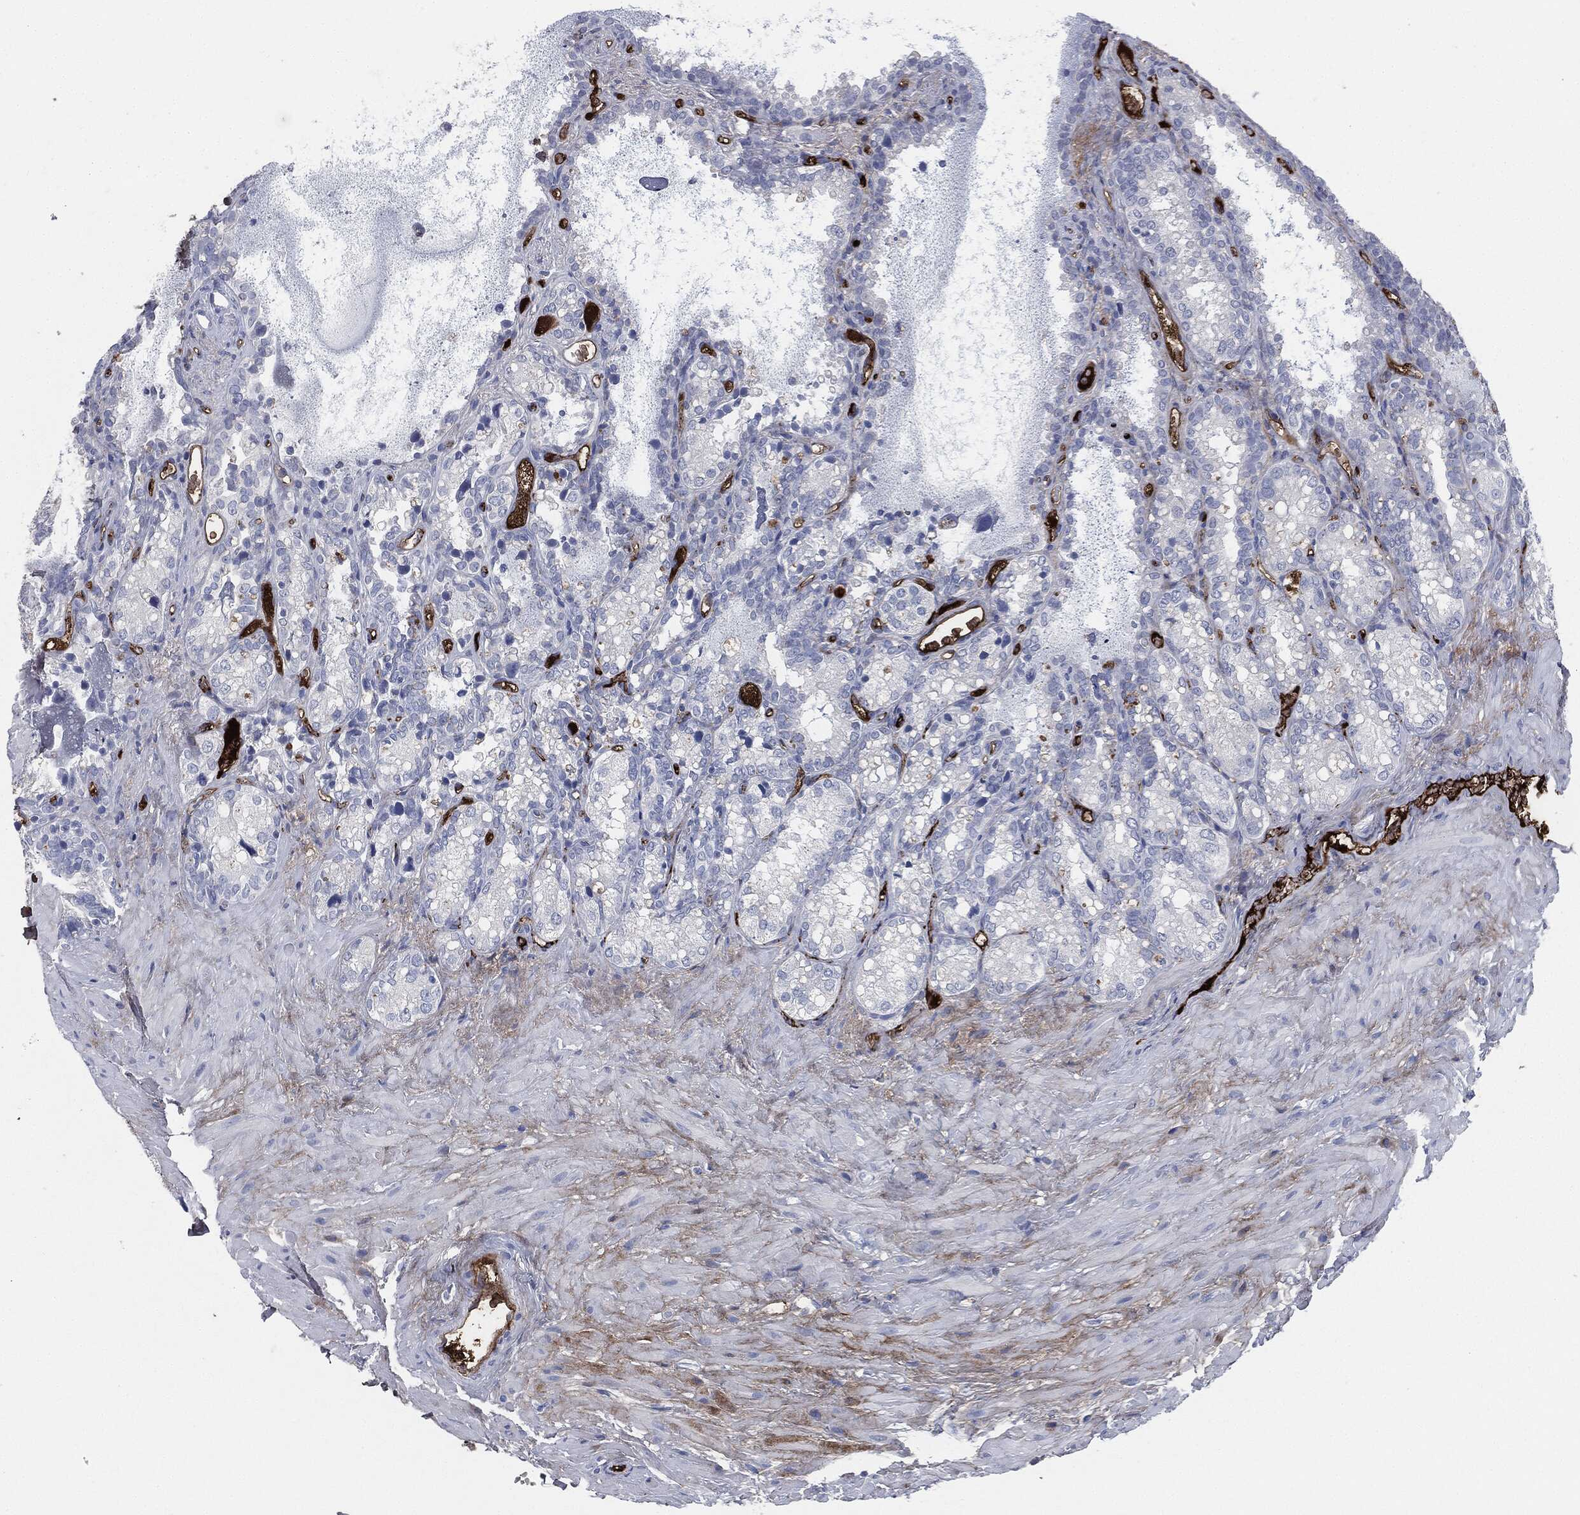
{"staining": {"intensity": "negative", "quantity": "none", "location": "none"}, "tissue": "seminal vesicle", "cell_type": "Glandular cells", "image_type": "normal", "snomed": [{"axis": "morphology", "description": "Normal tissue, NOS"}, {"axis": "topography", "description": "Seminal veicle"}], "caption": "This is an IHC histopathology image of benign seminal vesicle. There is no staining in glandular cells.", "gene": "APOB", "patient": {"sex": "male", "age": 68}}